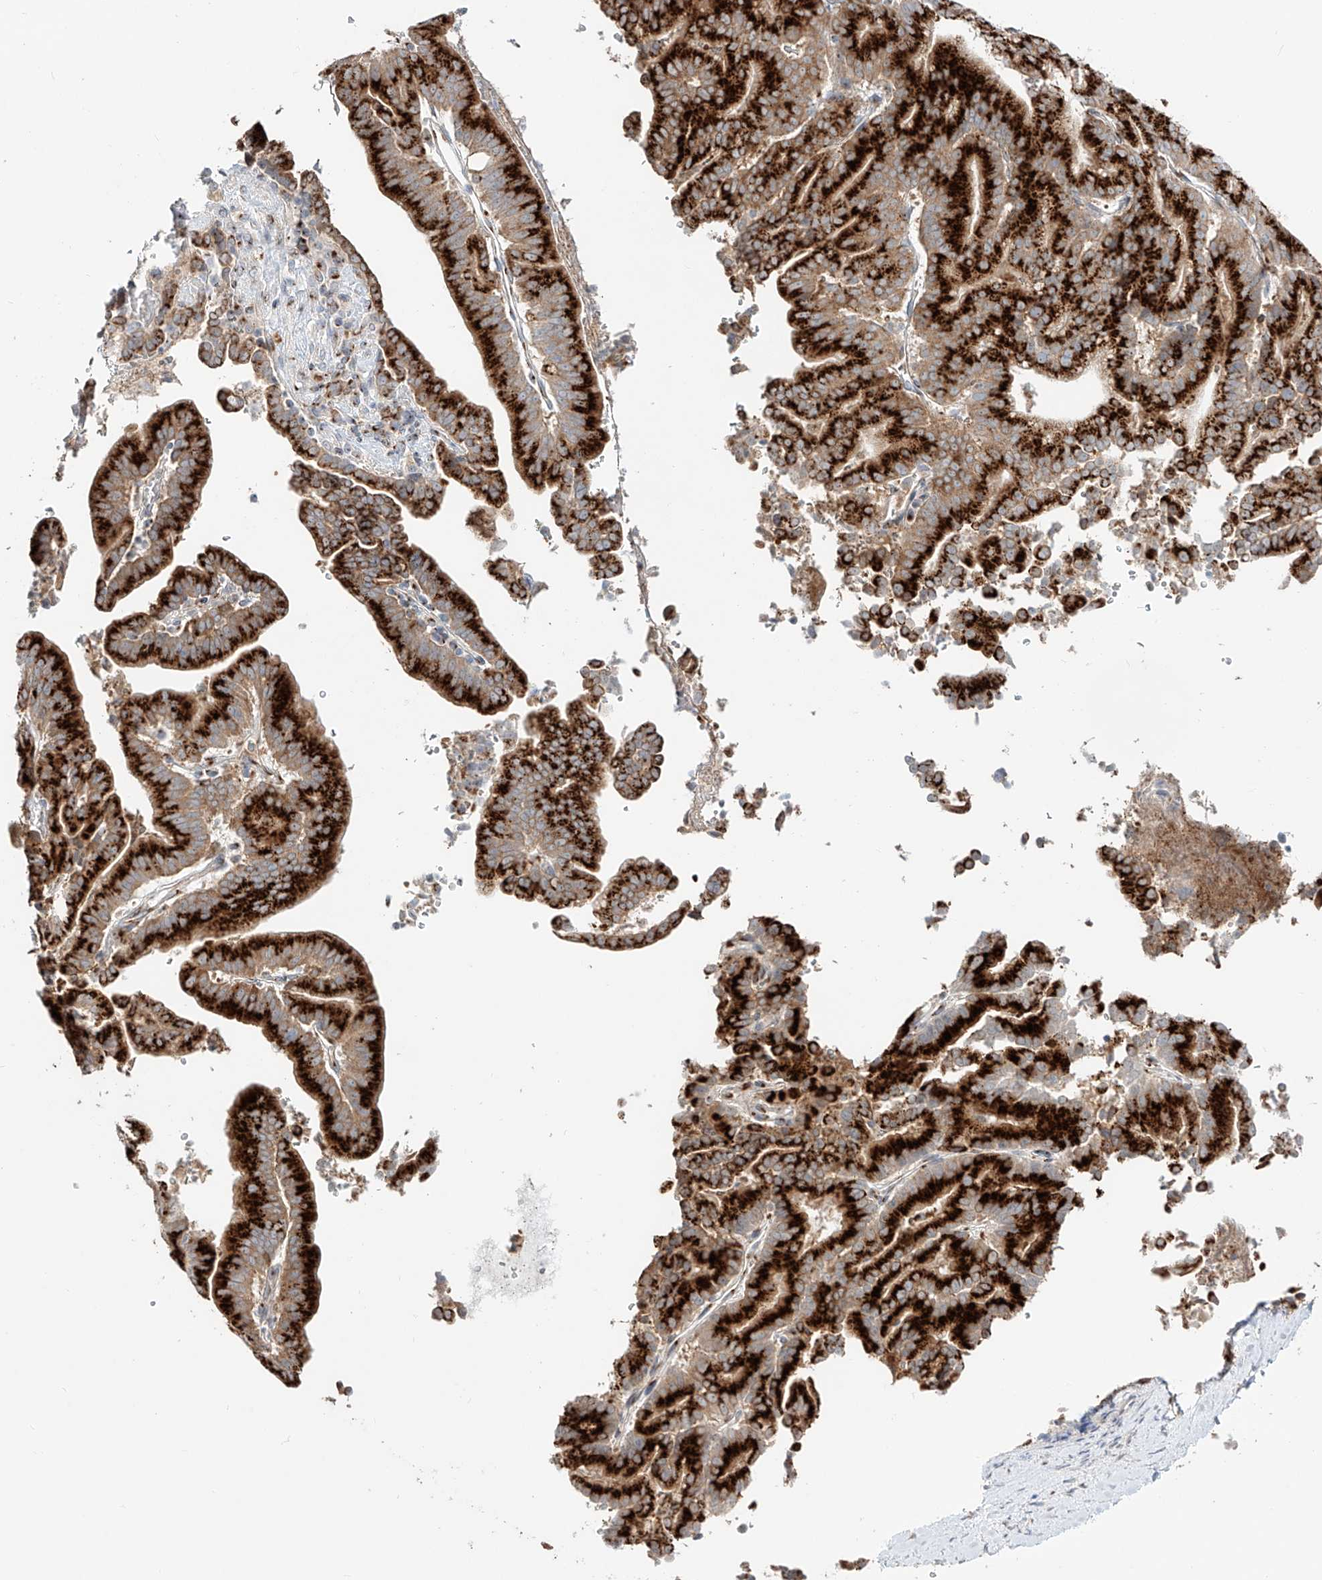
{"staining": {"intensity": "strong", "quantity": ">75%", "location": "cytoplasmic/membranous"}, "tissue": "liver cancer", "cell_type": "Tumor cells", "image_type": "cancer", "snomed": [{"axis": "morphology", "description": "Cholangiocarcinoma"}, {"axis": "topography", "description": "Liver"}], "caption": "Human liver cancer stained with a protein marker exhibits strong staining in tumor cells.", "gene": "BSDC1", "patient": {"sex": "female", "age": 75}}